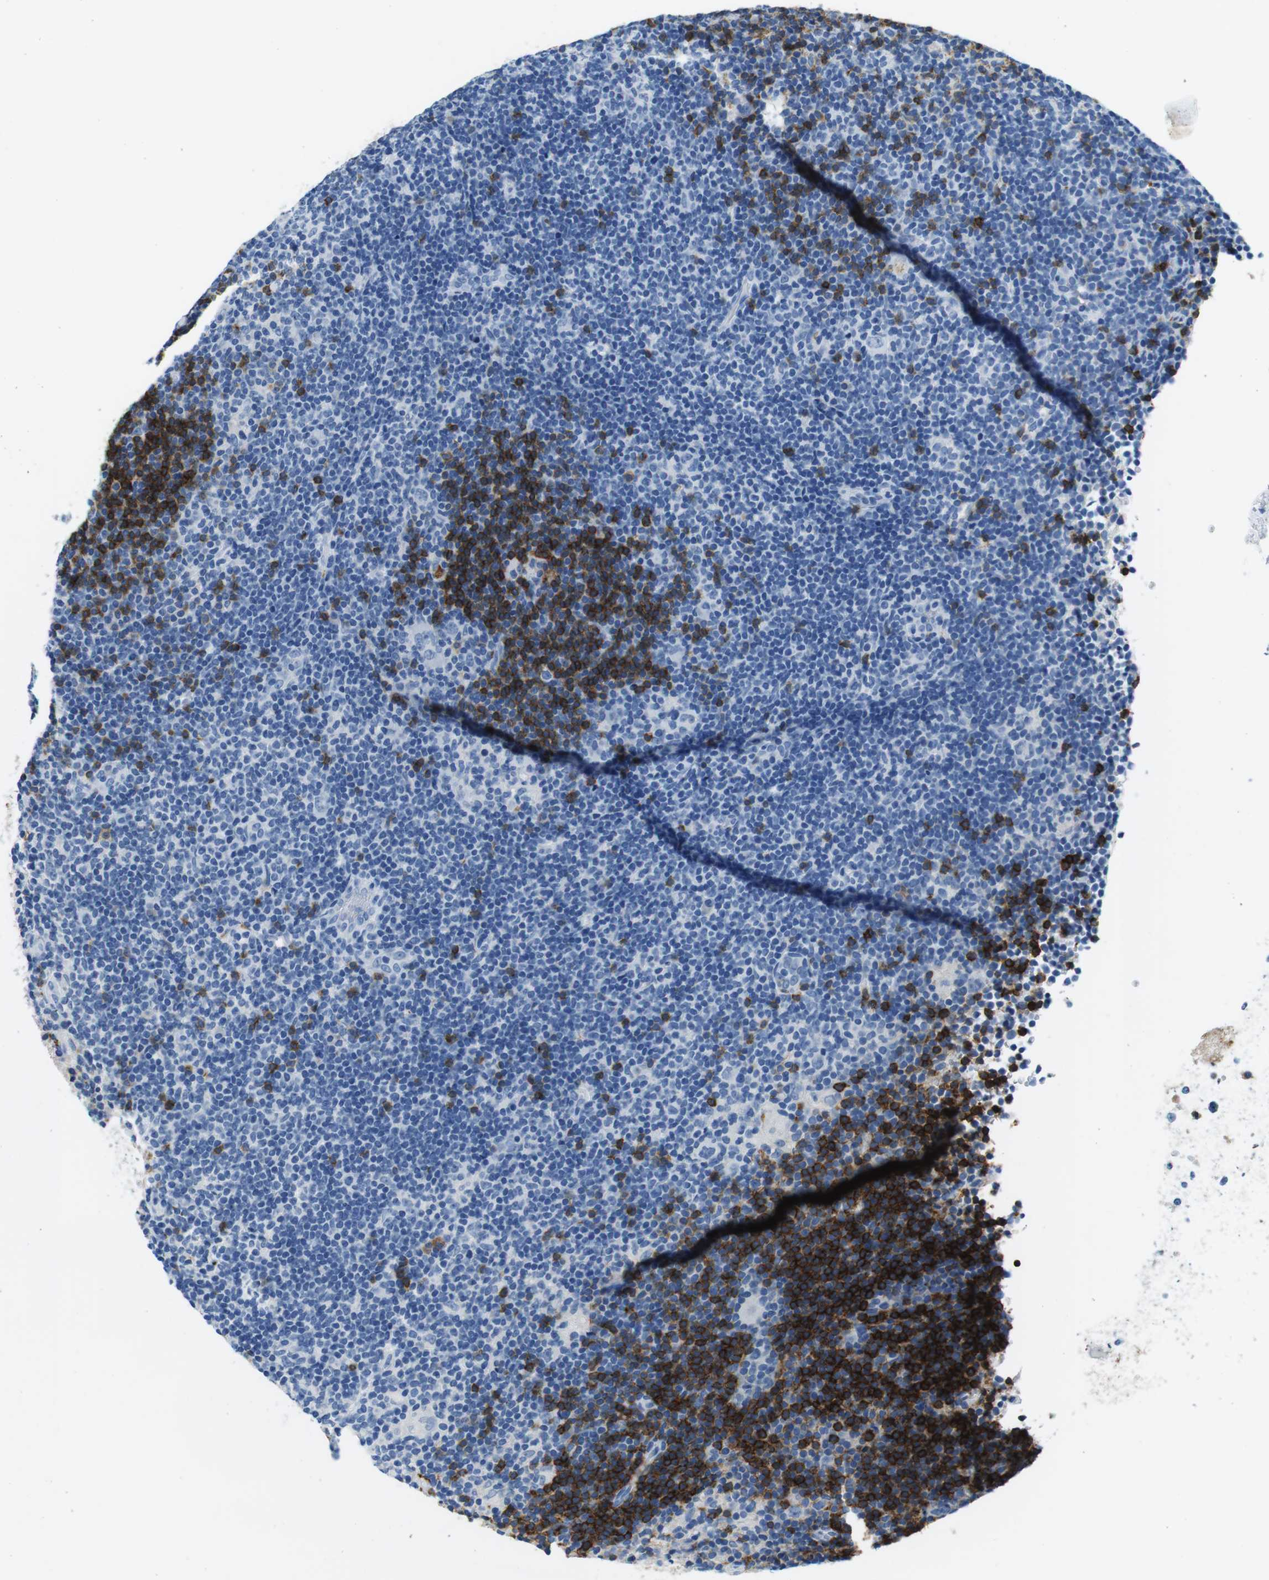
{"staining": {"intensity": "negative", "quantity": "none", "location": "none"}, "tissue": "lymphoma", "cell_type": "Tumor cells", "image_type": "cancer", "snomed": [{"axis": "morphology", "description": "Hodgkin's disease, NOS"}, {"axis": "topography", "description": "Lymph node"}], "caption": "Immunohistochemistry (IHC) image of neoplastic tissue: Hodgkin's disease stained with DAB displays no significant protein staining in tumor cells.", "gene": "IGHD", "patient": {"sex": "female", "age": 57}}